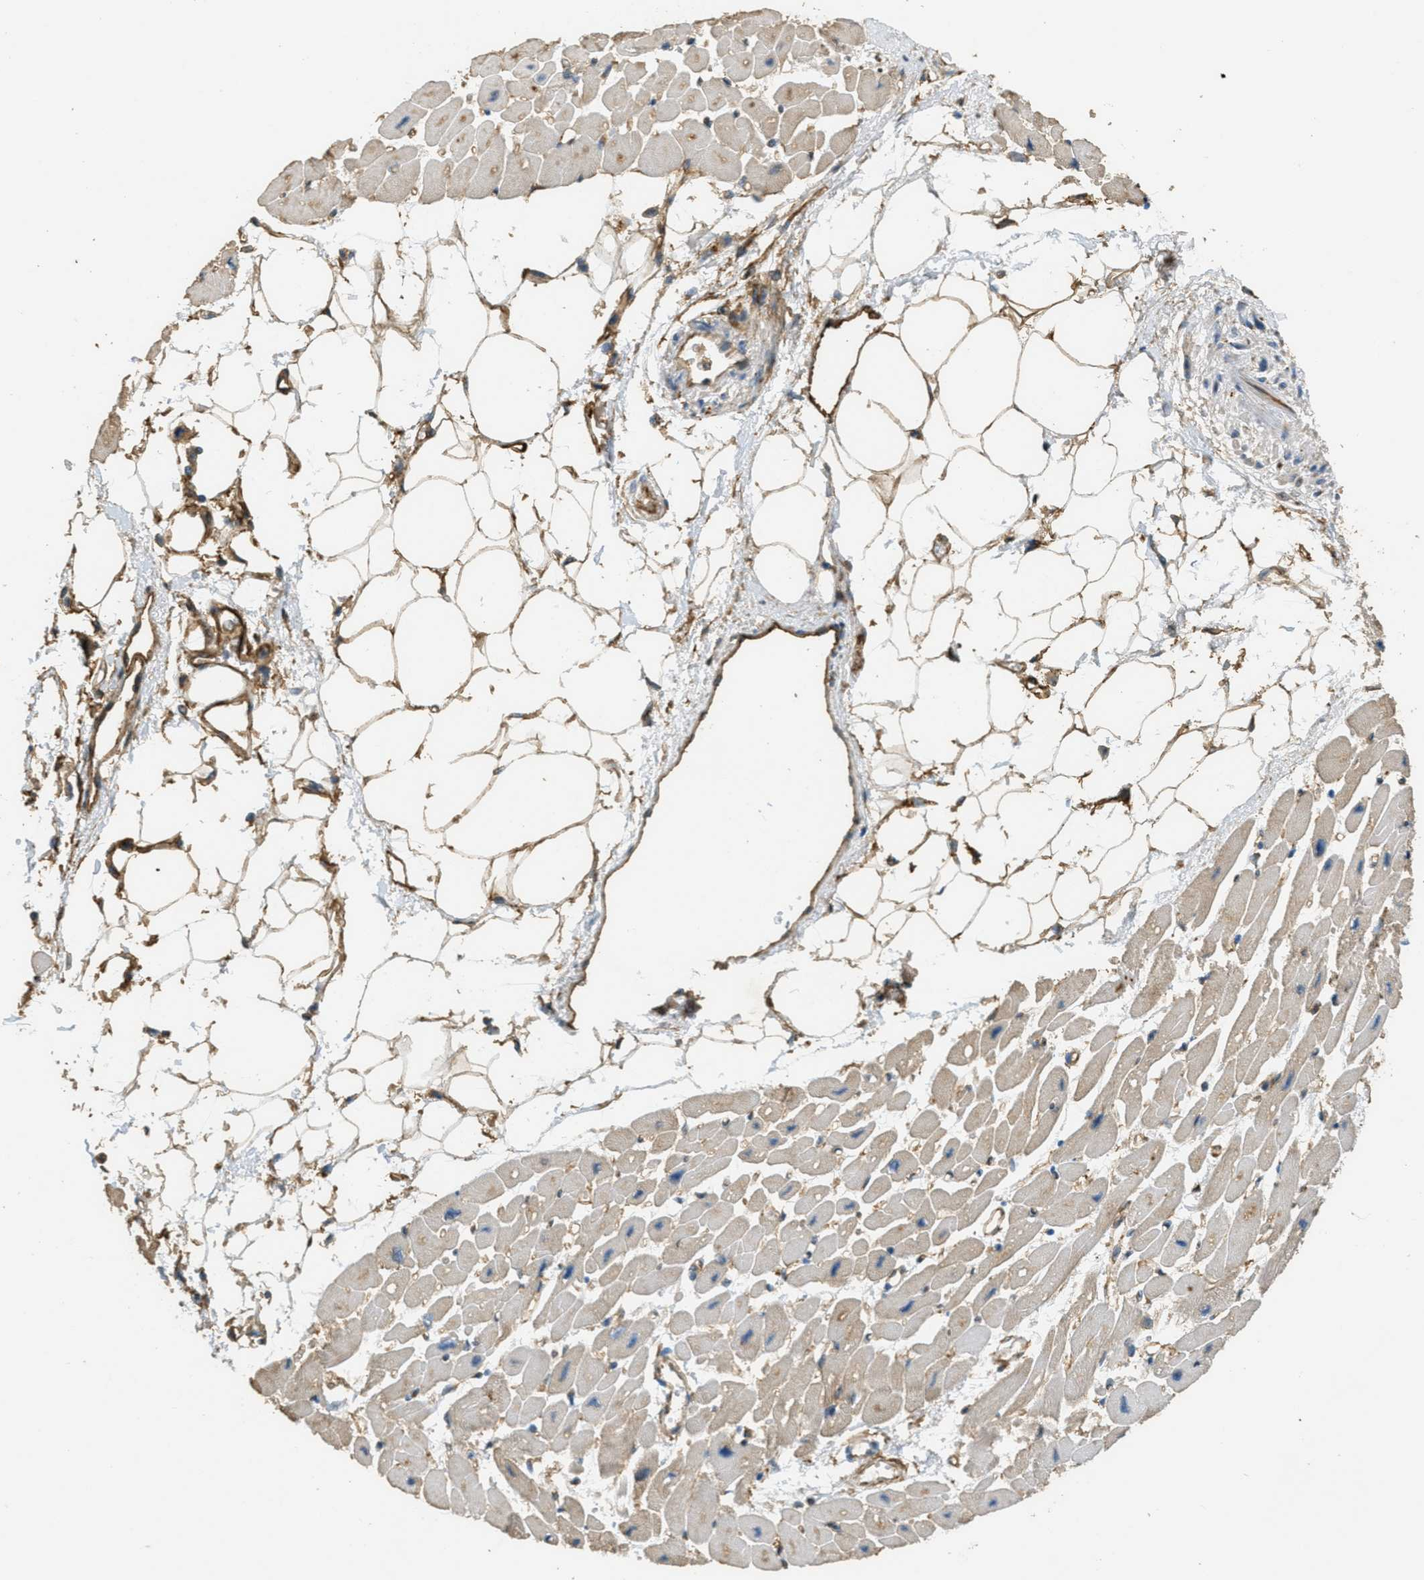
{"staining": {"intensity": "weak", "quantity": "25%-75%", "location": "cytoplasmic/membranous"}, "tissue": "heart muscle", "cell_type": "Cardiomyocytes", "image_type": "normal", "snomed": [{"axis": "morphology", "description": "Normal tissue, NOS"}, {"axis": "topography", "description": "Heart"}], "caption": "The photomicrograph exhibits staining of normal heart muscle, revealing weak cytoplasmic/membranous protein expression (brown color) within cardiomyocytes.", "gene": "OSMR", "patient": {"sex": "female", "age": 54}}